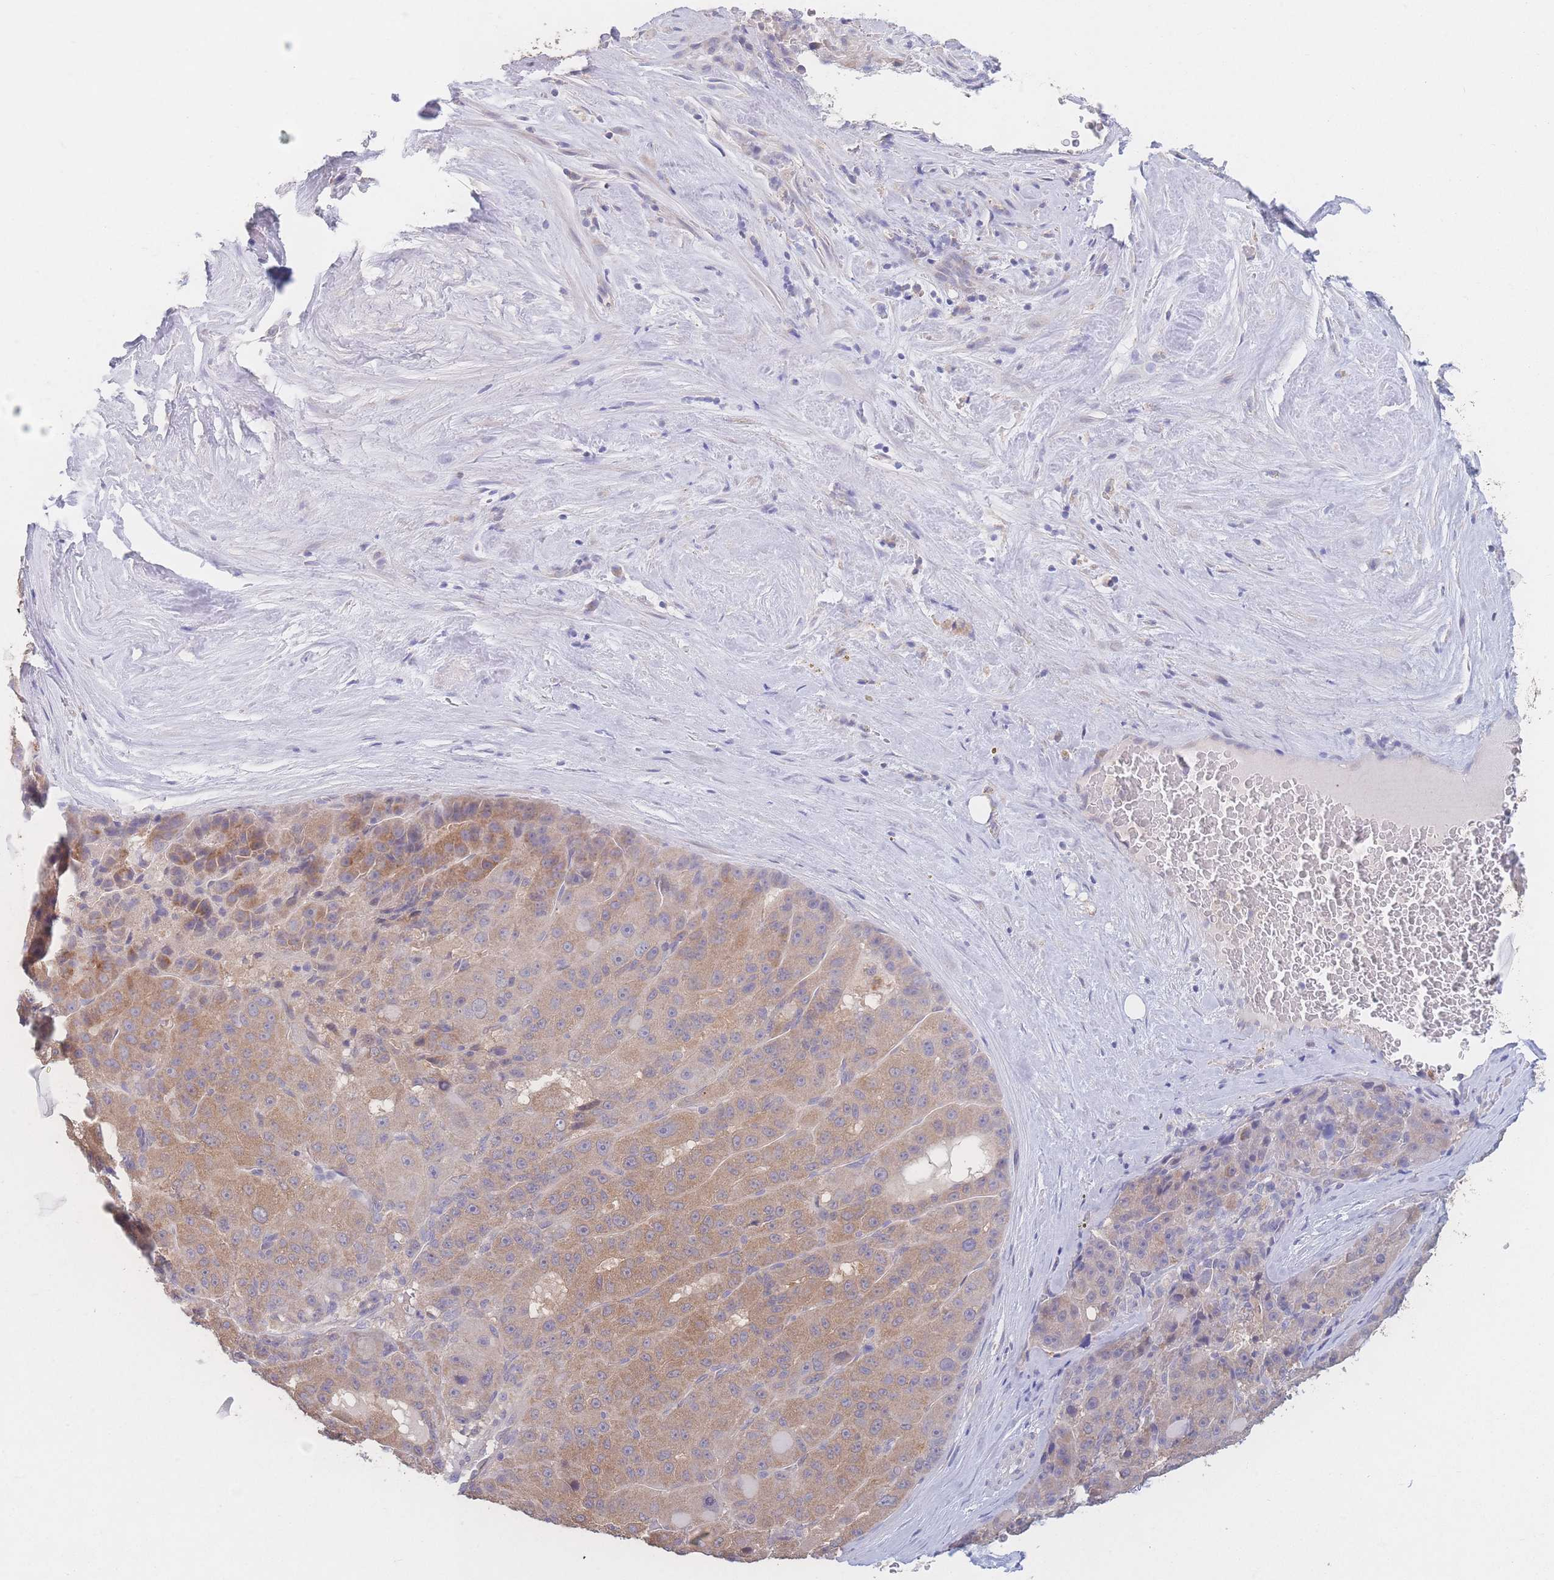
{"staining": {"intensity": "moderate", "quantity": ">75%", "location": "cytoplasmic/membranous"}, "tissue": "liver cancer", "cell_type": "Tumor cells", "image_type": "cancer", "snomed": [{"axis": "morphology", "description": "Carcinoma, Hepatocellular, NOS"}, {"axis": "topography", "description": "Liver"}], "caption": "The micrograph exhibits staining of liver cancer (hepatocellular carcinoma), revealing moderate cytoplasmic/membranous protein staining (brown color) within tumor cells.", "gene": "GIPR", "patient": {"sex": "male", "age": 76}}